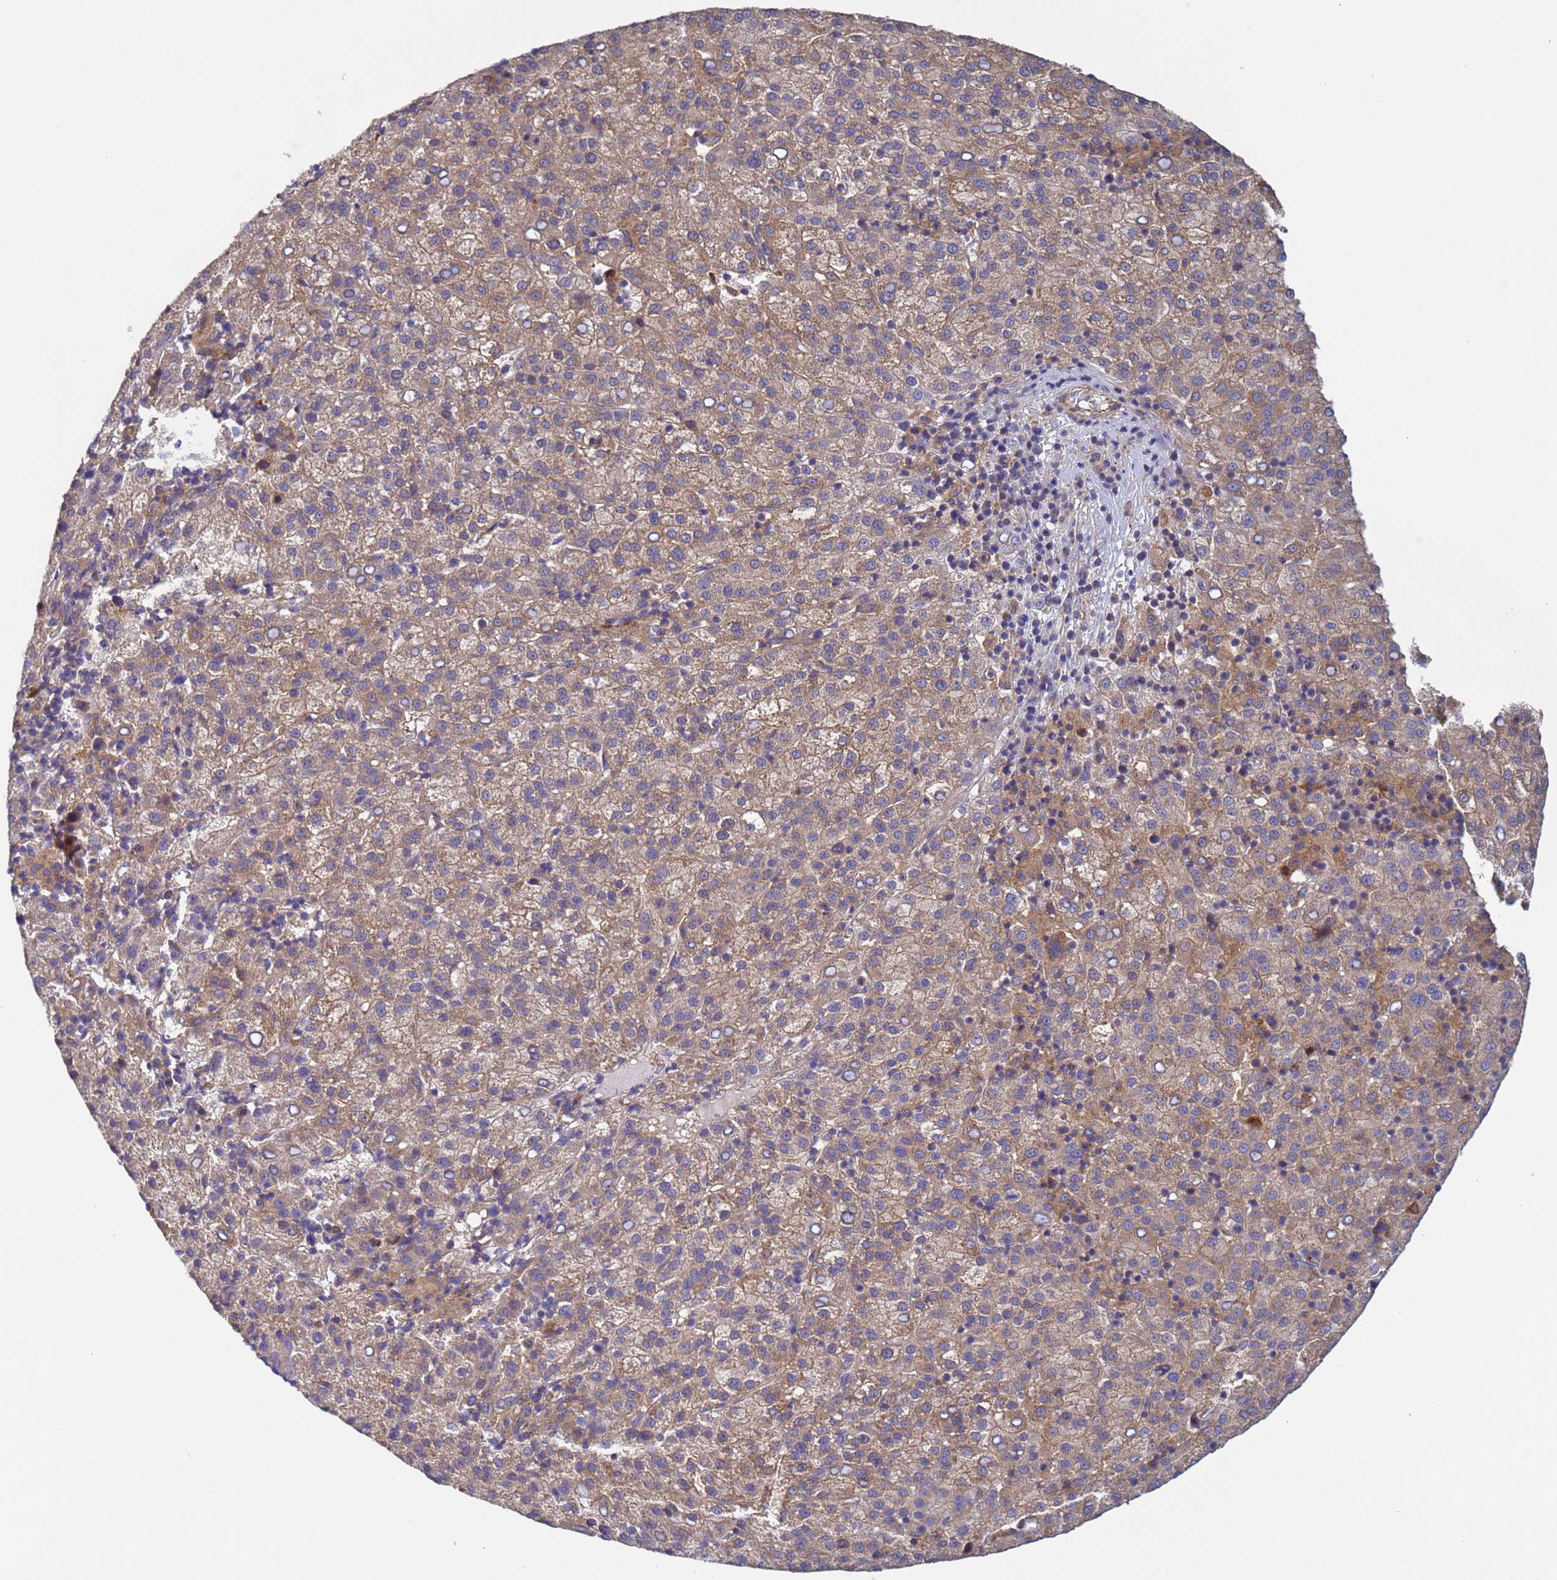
{"staining": {"intensity": "weak", "quantity": ">75%", "location": "cytoplasmic/membranous"}, "tissue": "liver cancer", "cell_type": "Tumor cells", "image_type": "cancer", "snomed": [{"axis": "morphology", "description": "Carcinoma, Hepatocellular, NOS"}, {"axis": "topography", "description": "Liver"}], "caption": "Immunohistochemistry (IHC) image of neoplastic tissue: human liver cancer (hepatocellular carcinoma) stained using immunohistochemistry displays low levels of weak protein expression localized specifically in the cytoplasmic/membranous of tumor cells, appearing as a cytoplasmic/membranous brown color.", "gene": "RAB10", "patient": {"sex": "female", "age": 58}}